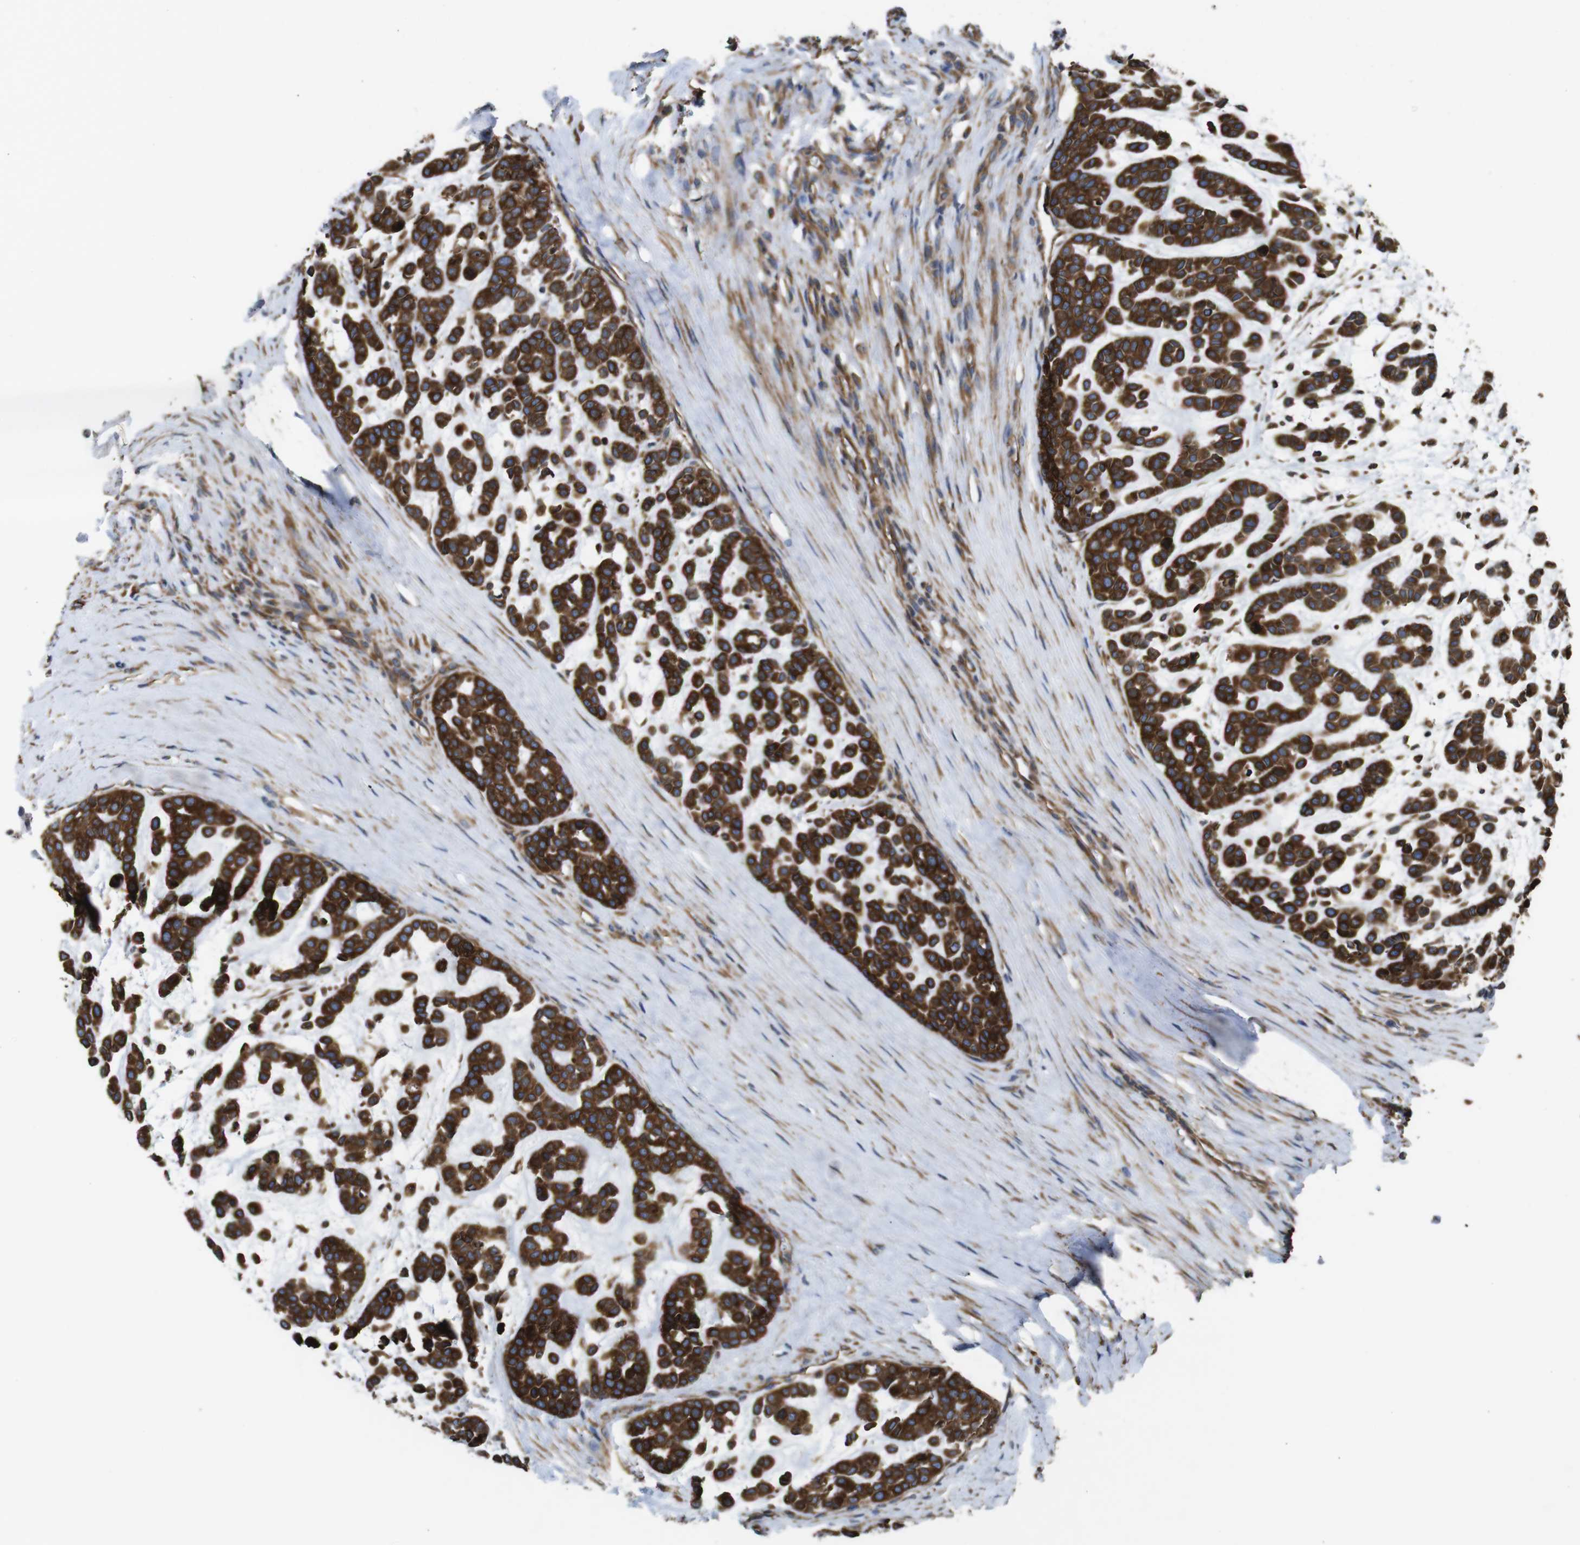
{"staining": {"intensity": "strong", "quantity": ">75%", "location": "cytoplasmic/membranous"}, "tissue": "head and neck cancer", "cell_type": "Tumor cells", "image_type": "cancer", "snomed": [{"axis": "morphology", "description": "Adenocarcinoma, NOS"}, {"axis": "morphology", "description": "Adenoma, NOS"}, {"axis": "topography", "description": "Head-Neck"}], "caption": "There is high levels of strong cytoplasmic/membranous expression in tumor cells of head and neck adenoma, as demonstrated by immunohistochemical staining (brown color).", "gene": "POMK", "patient": {"sex": "female", "age": 55}}